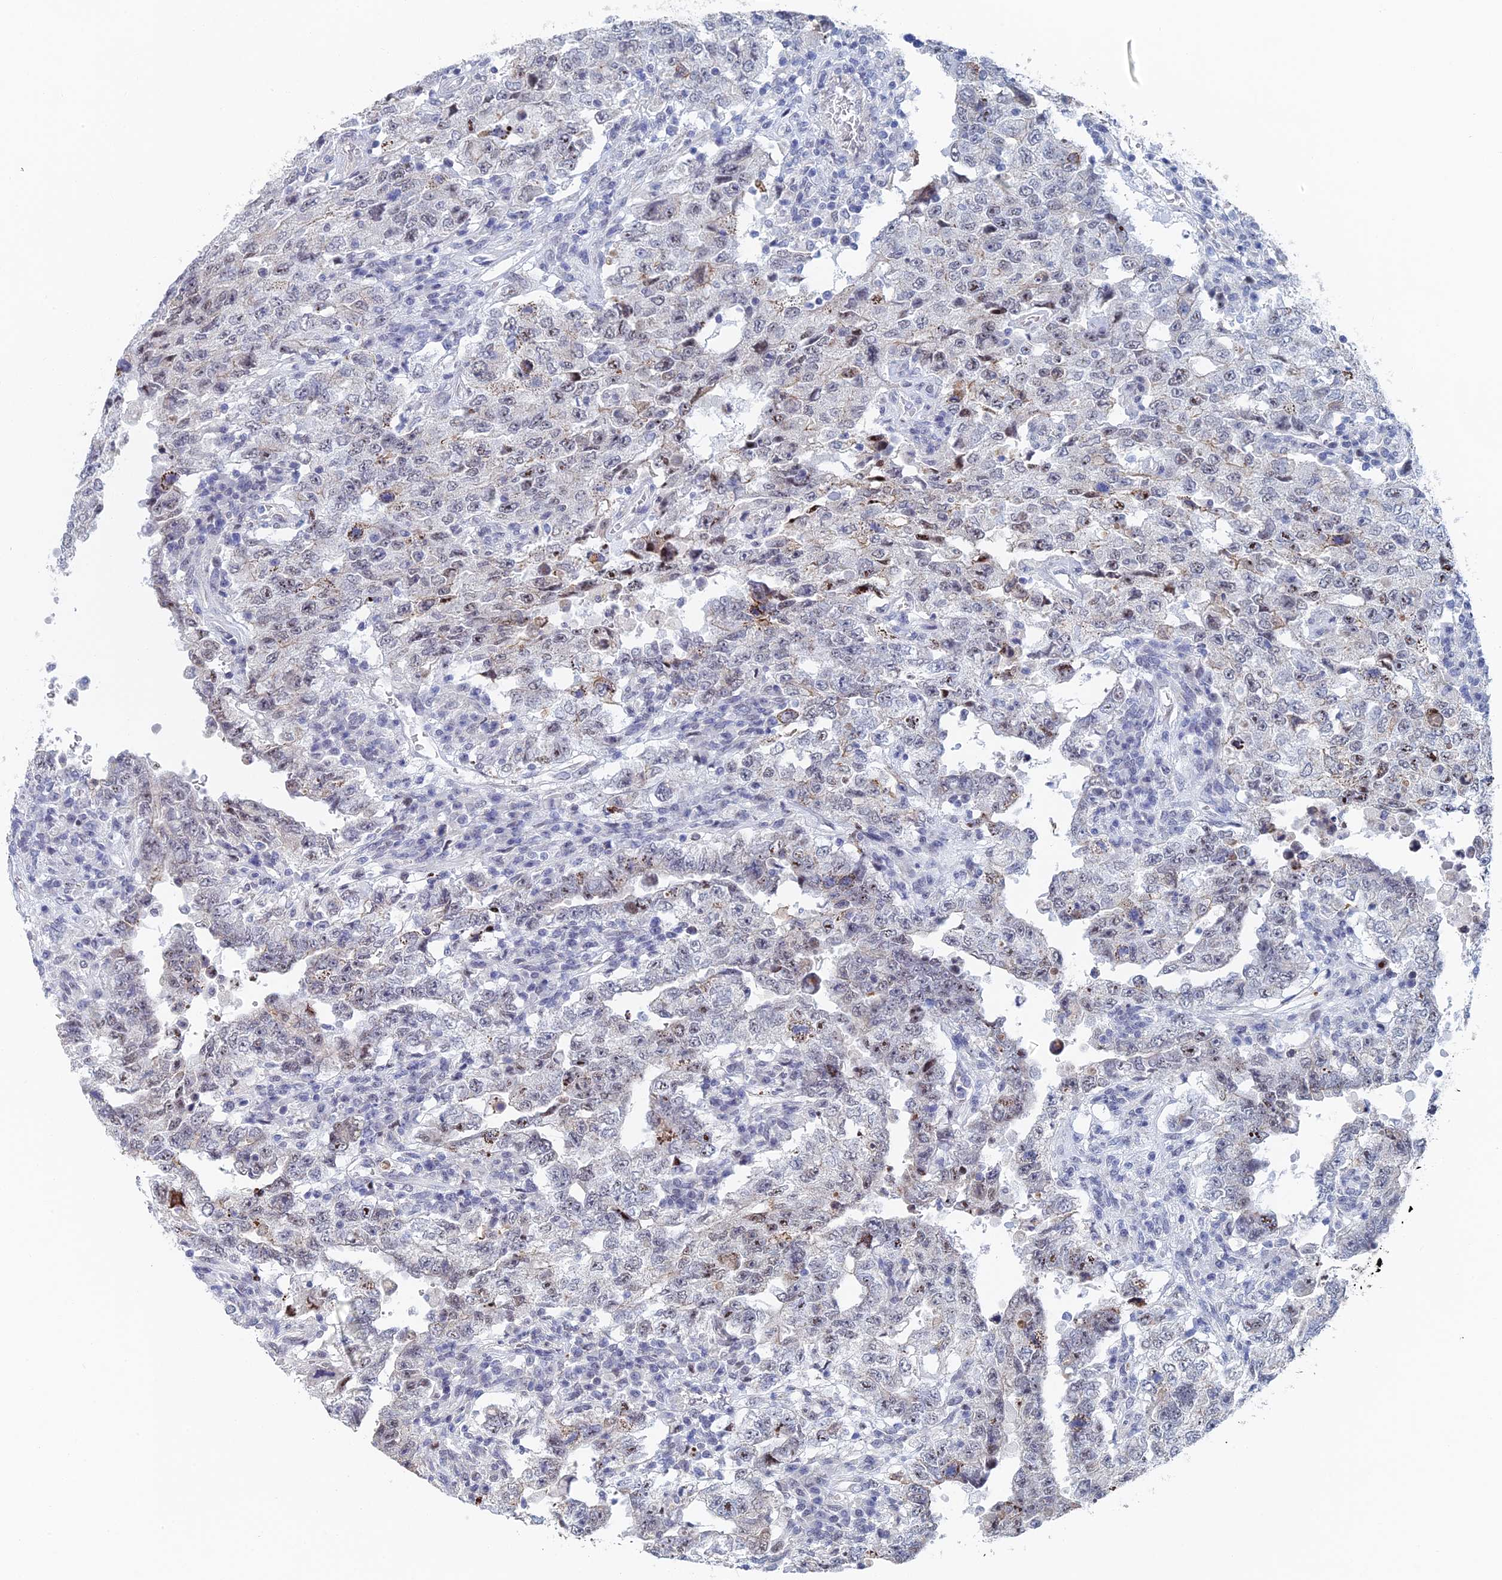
{"staining": {"intensity": "negative", "quantity": "none", "location": "none"}, "tissue": "testis cancer", "cell_type": "Tumor cells", "image_type": "cancer", "snomed": [{"axis": "morphology", "description": "Carcinoma, Embryonal, NOS"}, {"axis": "topography", "description": "Testis"}], "caption": "High magnification brightfield microscopy of testis embryonal carcinoma stained with DAB (brown) and counterstained with hematoxylin (blue): tumor cells show no significant positivity.", "gene": "GMNC", "patient": {"sex": "male", "age": 26}}